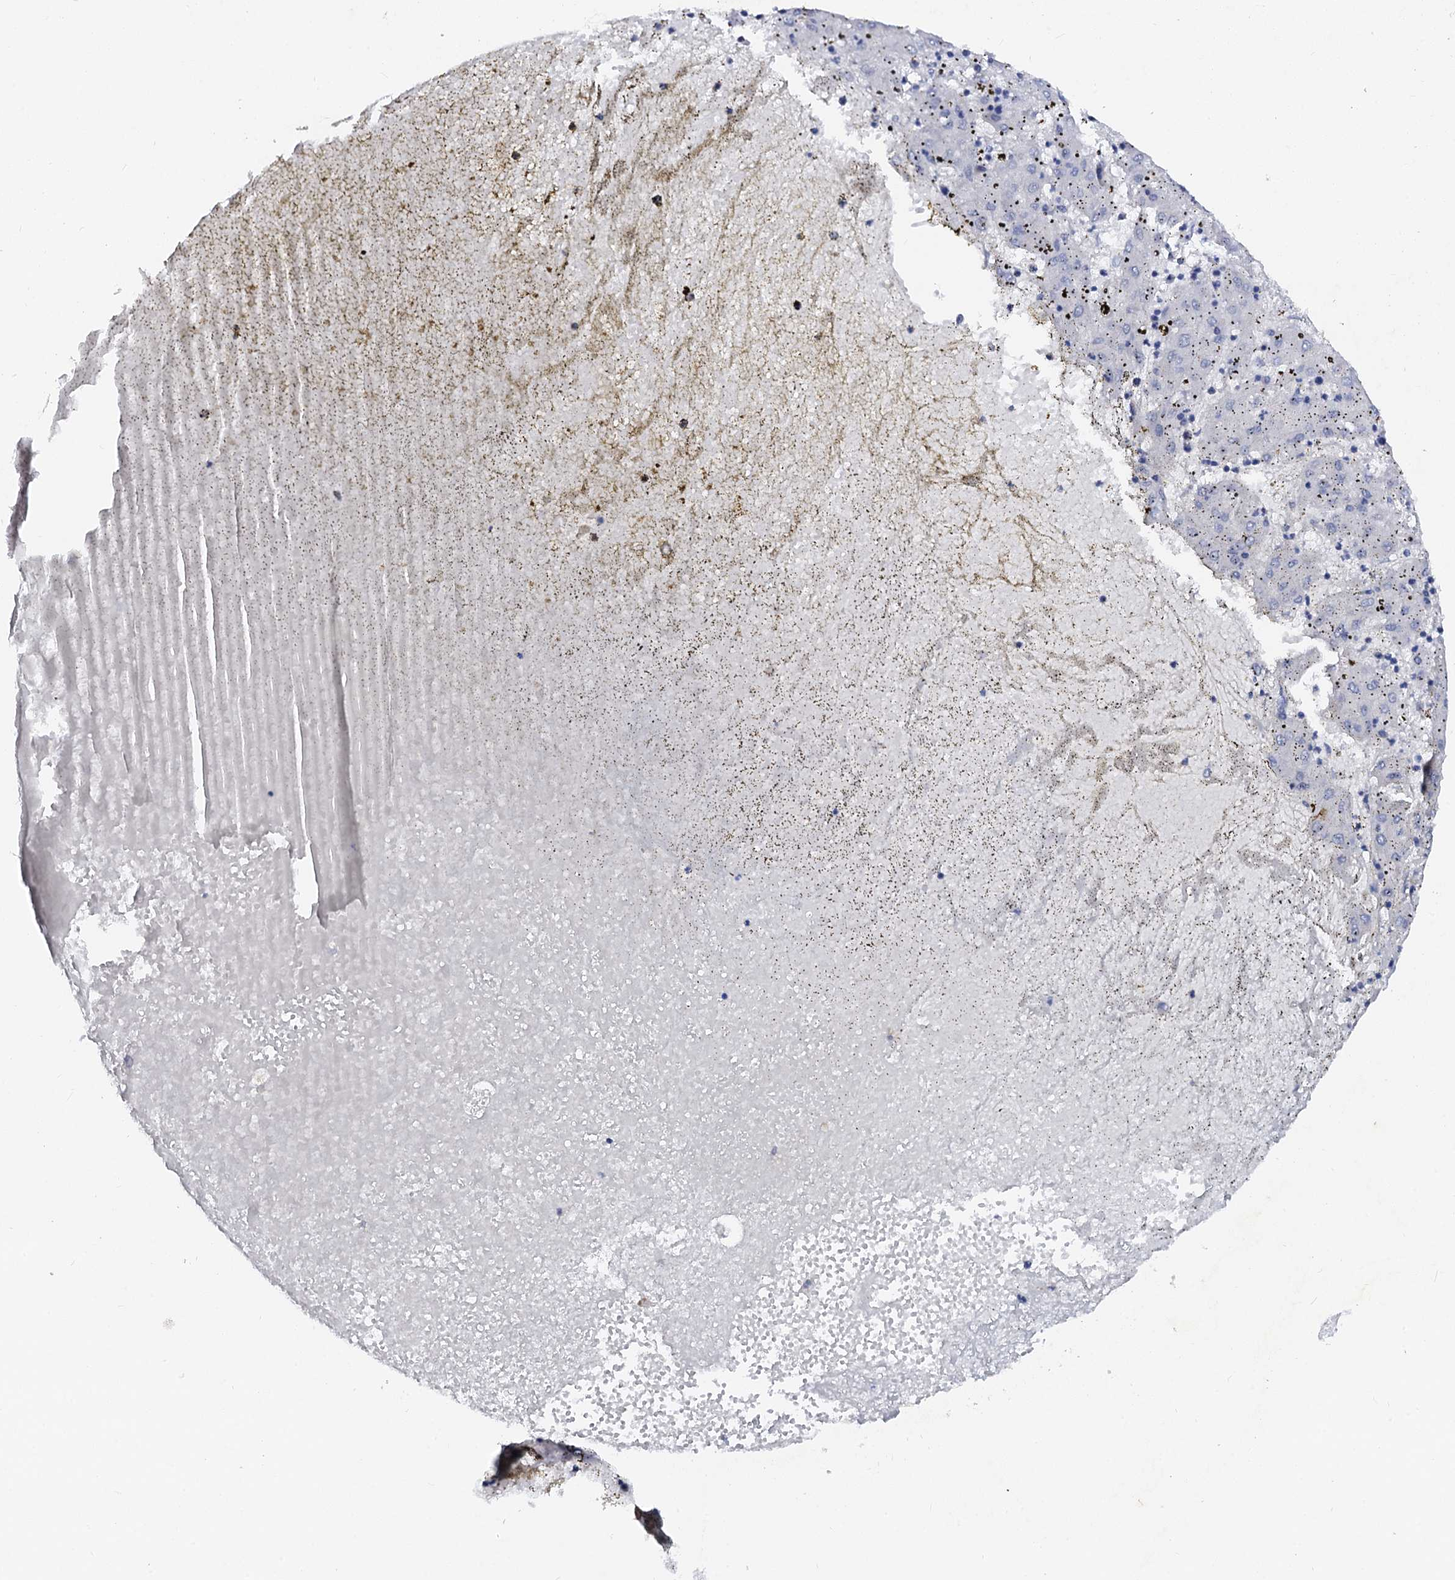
{"staining": {"intensity": "negative", "quantity": "none", "location": "none"}, "tissue": "liver cancer", "cell_type": "Tumor cells", "image_type": "cancer", "snomed": [{"axis": "morphology", "description": "Carcinoma, Hepatocellular, NOS"}, {"axis": "topography", "description": "Liver"}], "caption": "High power microscopy histopathology image of an immunohistochemistry photomicrograph of liver cancer (hepatocellular carcinoma), revealing no significant expression in tumor cells.", "gene": "NALF1", "patient": {"sex": "male", "age": 72}}